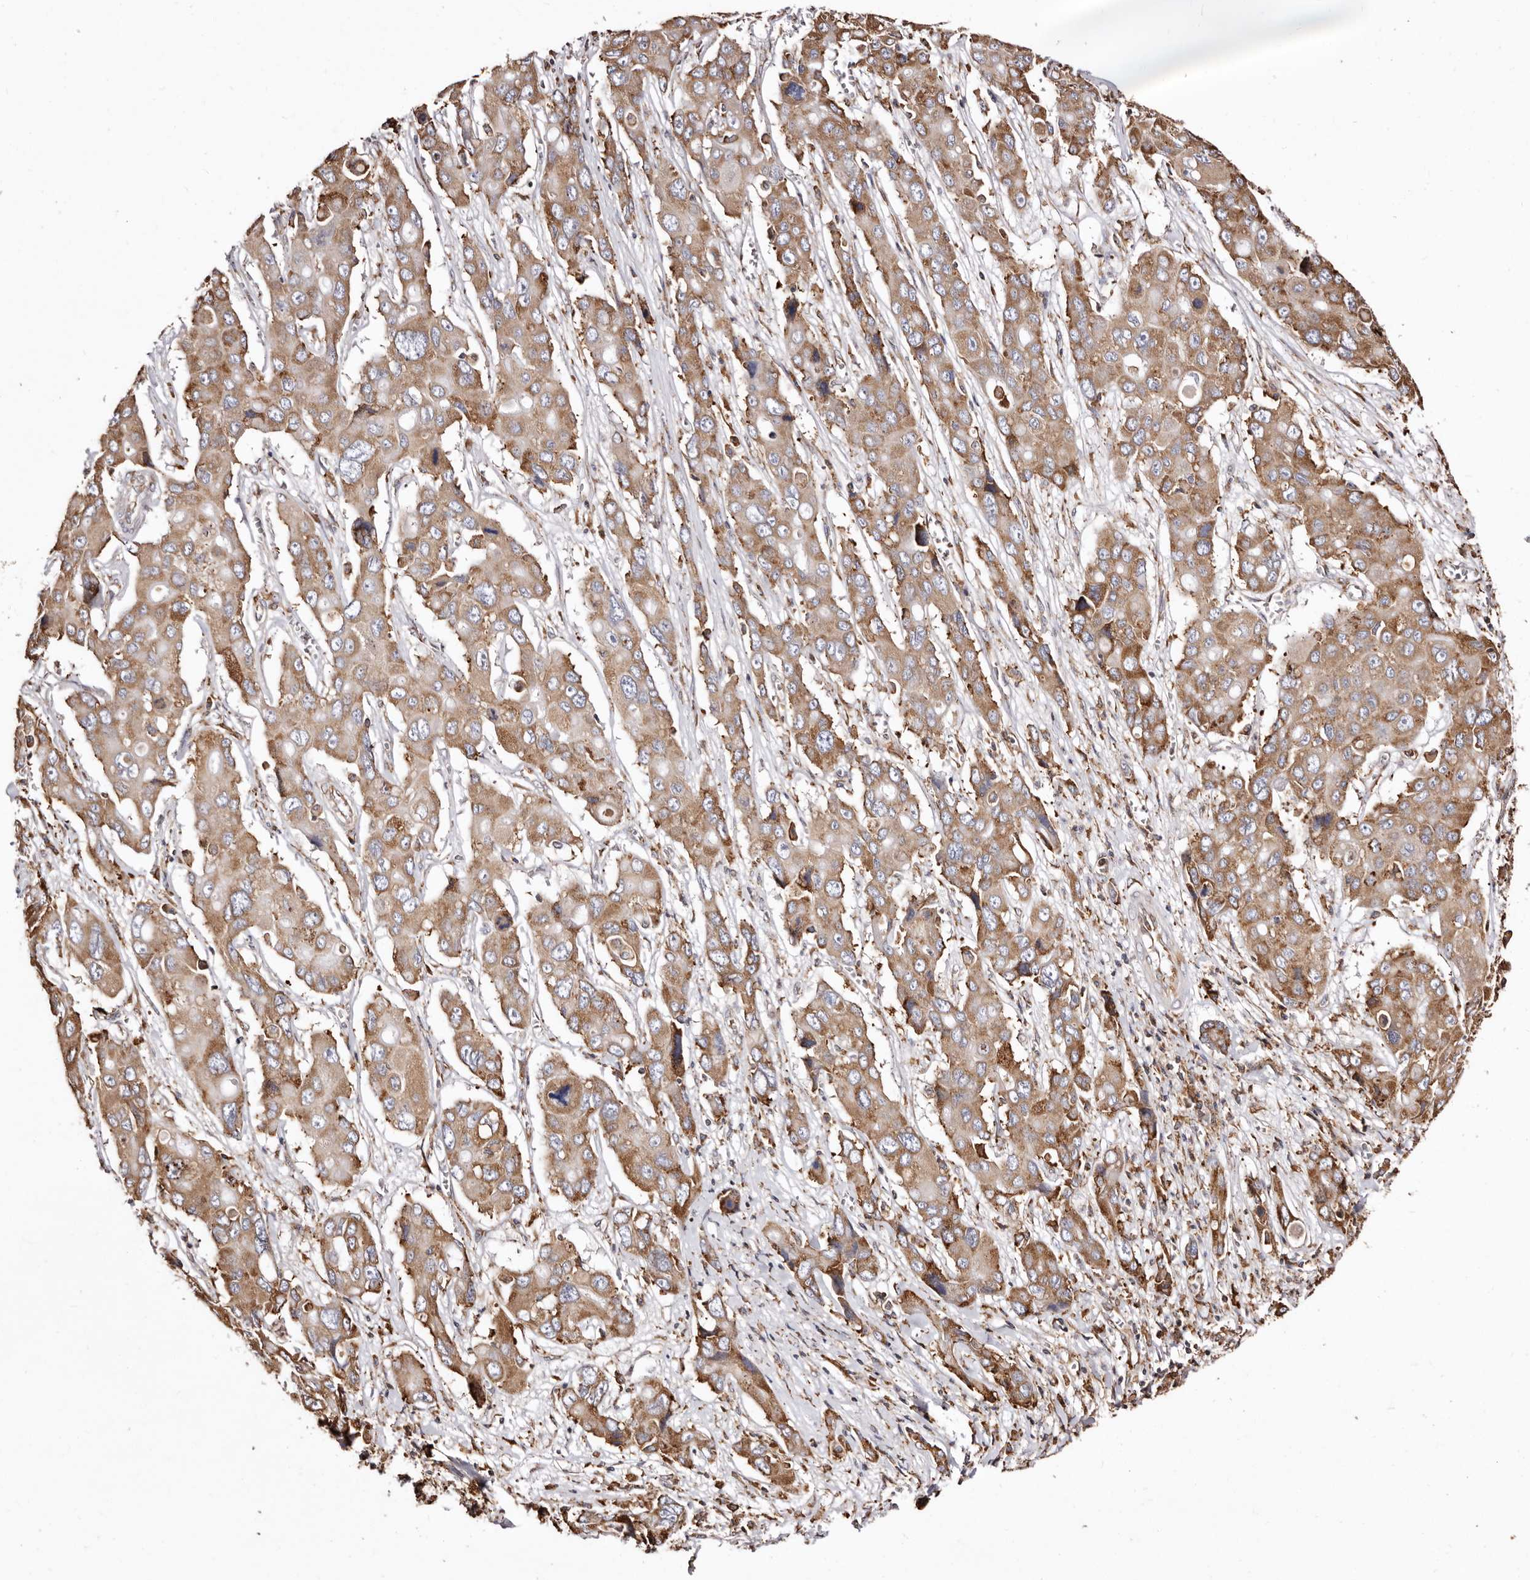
{"staining": {"intensity": "moderate", "quantity": ">75%", "location": "cytoplasmic/membranous"}, "tissue": "liver cancer", "cell_type": "Tumor cells", "image_type": "cancer", "snomed": [{"axis": "morphology", "description": "Cholangiocarcinoma"}, {"axis": "topography", "description": "Liver"}], "caption": "Liver cancer stained for a protein displays moderate cytoplasmic/membranous positivity in tumor cells. The staining is performed using DAB brown chromogen to label protein expression. The nuclei are counter-stained blue using hematoxylin.", "gene": "ACBD6", "patient": {"sex": "male", "age": 67}}